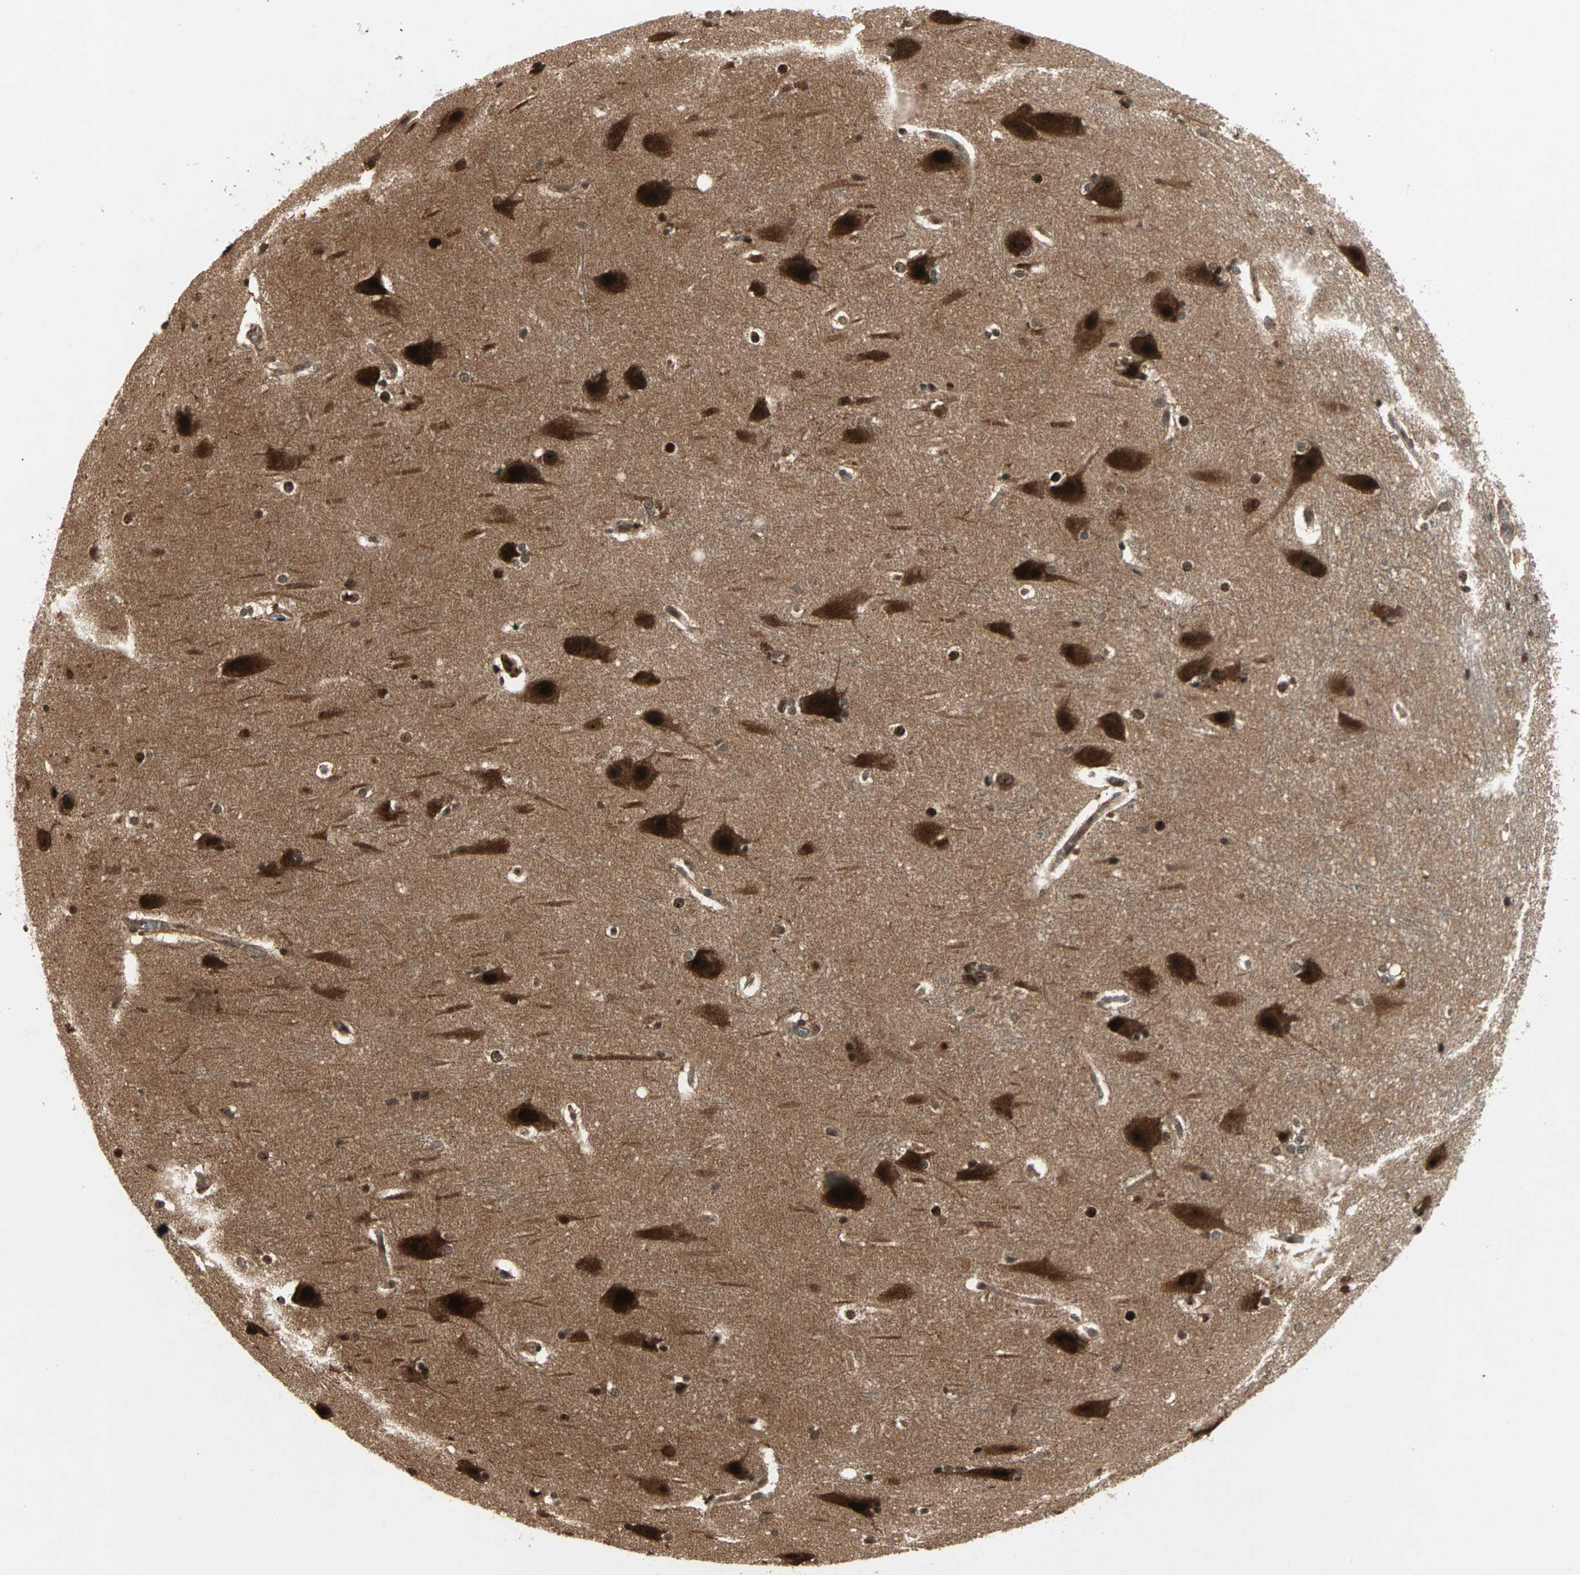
{"staining": {"intensity": "strong", "quantity": ">75%", "location": "nuclear"}, "tissue": "hippocampus", "cell_type": "Glial cells", "image_type": "normal", "snomed": [{"axis": "morphology", "description": "Normal tissue, NOS"}, {"axis": "topography", "description": "Hippocampus"}], "caption": "Immunohistochemistry (DAB) staining of benign human hippocampus displays strong nuclear protein staining in approximately >75% of glial cells.", "gene": "CSNK2B", "patient": {"sex": "female", "age": 19}}